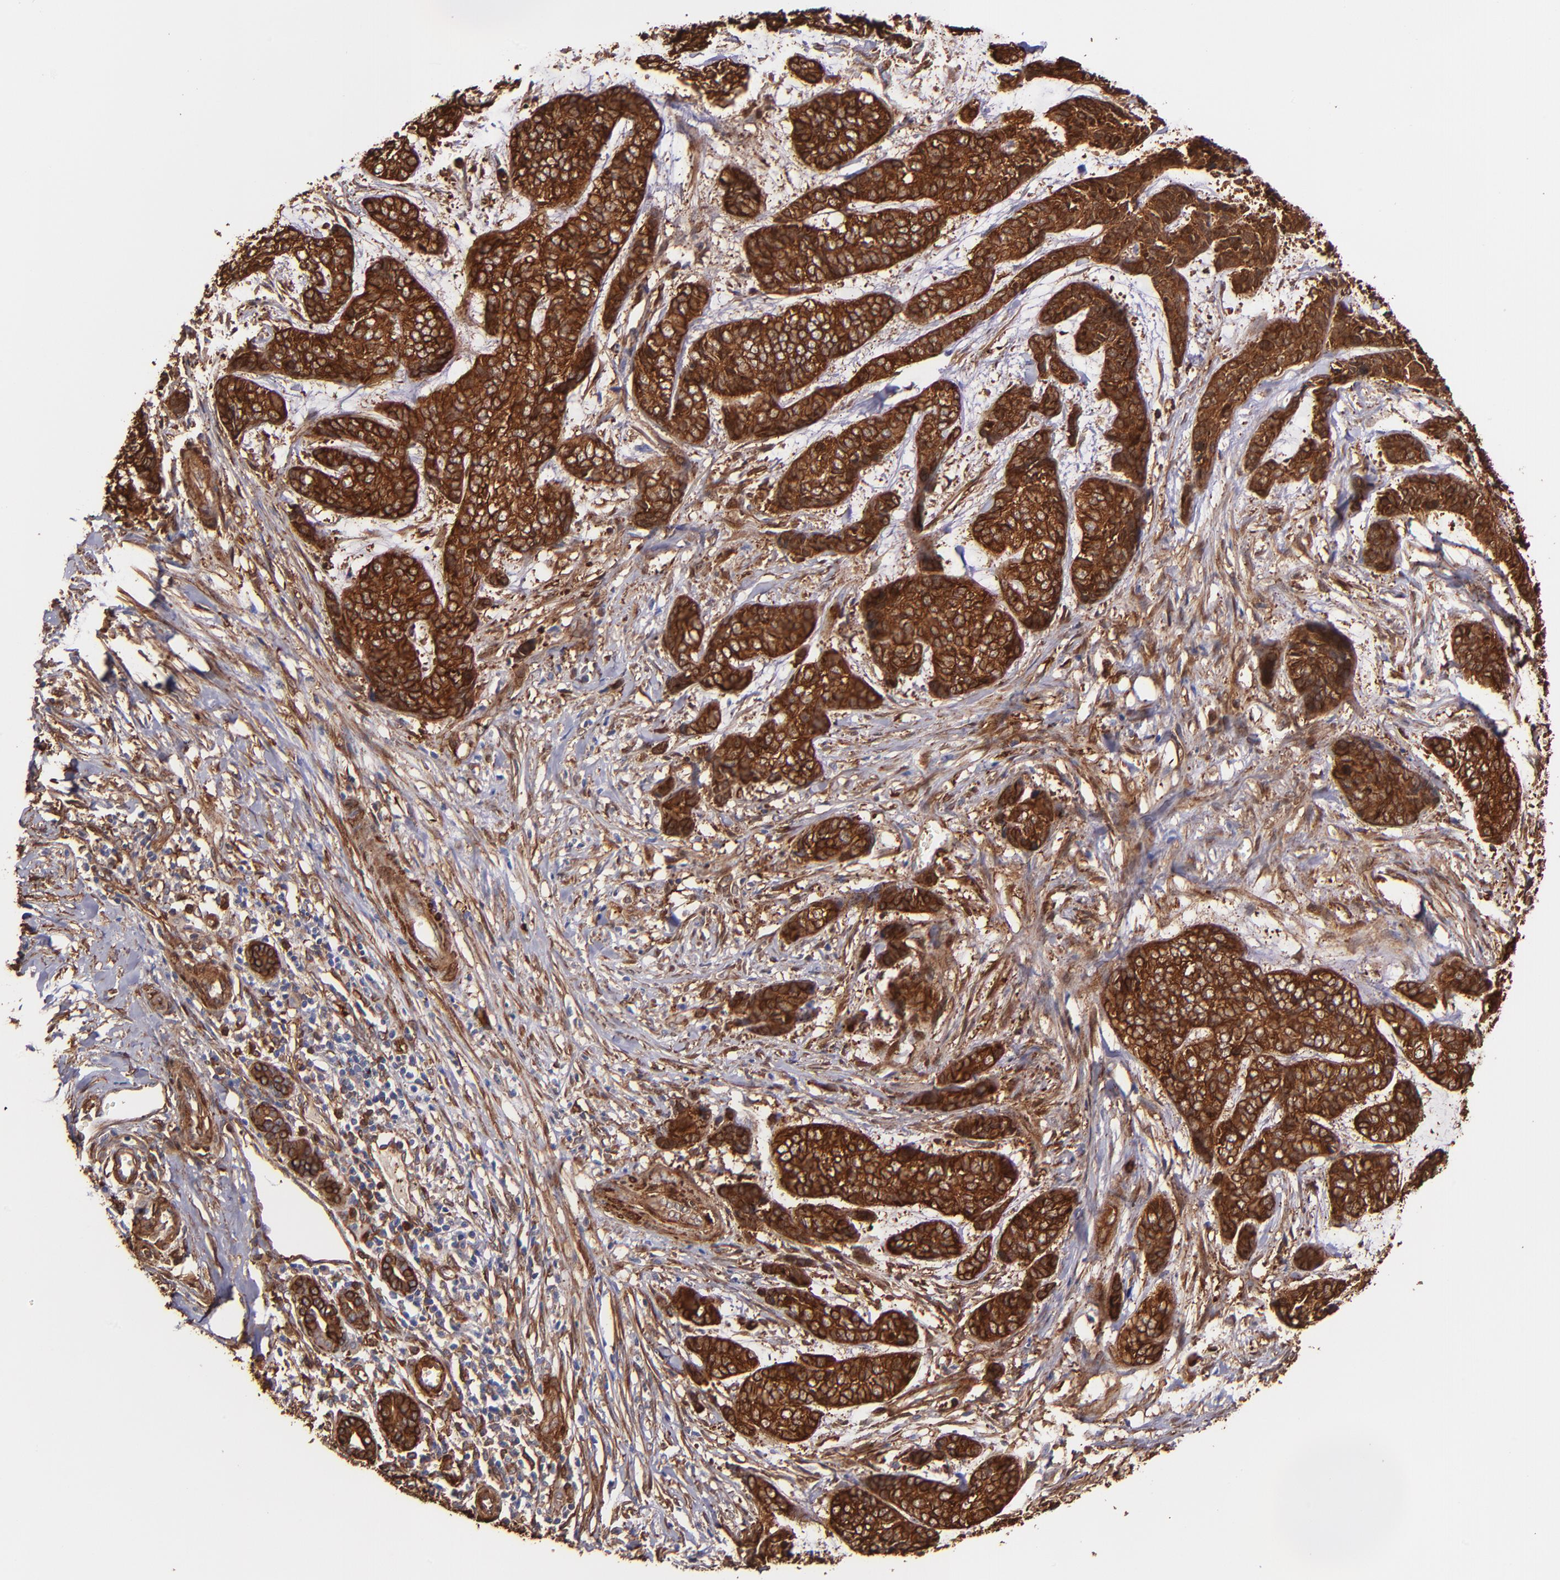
{"staining": {"intensity": "strong", "quantity": ">75%", "location": "cytoplasmic/membranous"}, "tissue": "skin cancer", "cell_type": "Tumor cells", "image_type": "cancer", "snomed": [{"axis": "morphology", "description": "Basal cell carcinoma"}, {"axis": "topography", "description": "Skin"}], "caption": "The immunohistochemical stain highlights strong cytoplasmic/membranous staining in tumor cells of skin basal cell carcinoma tissue.", "gene": "VCL", "patient": {"sex": "female", "age": 64}}